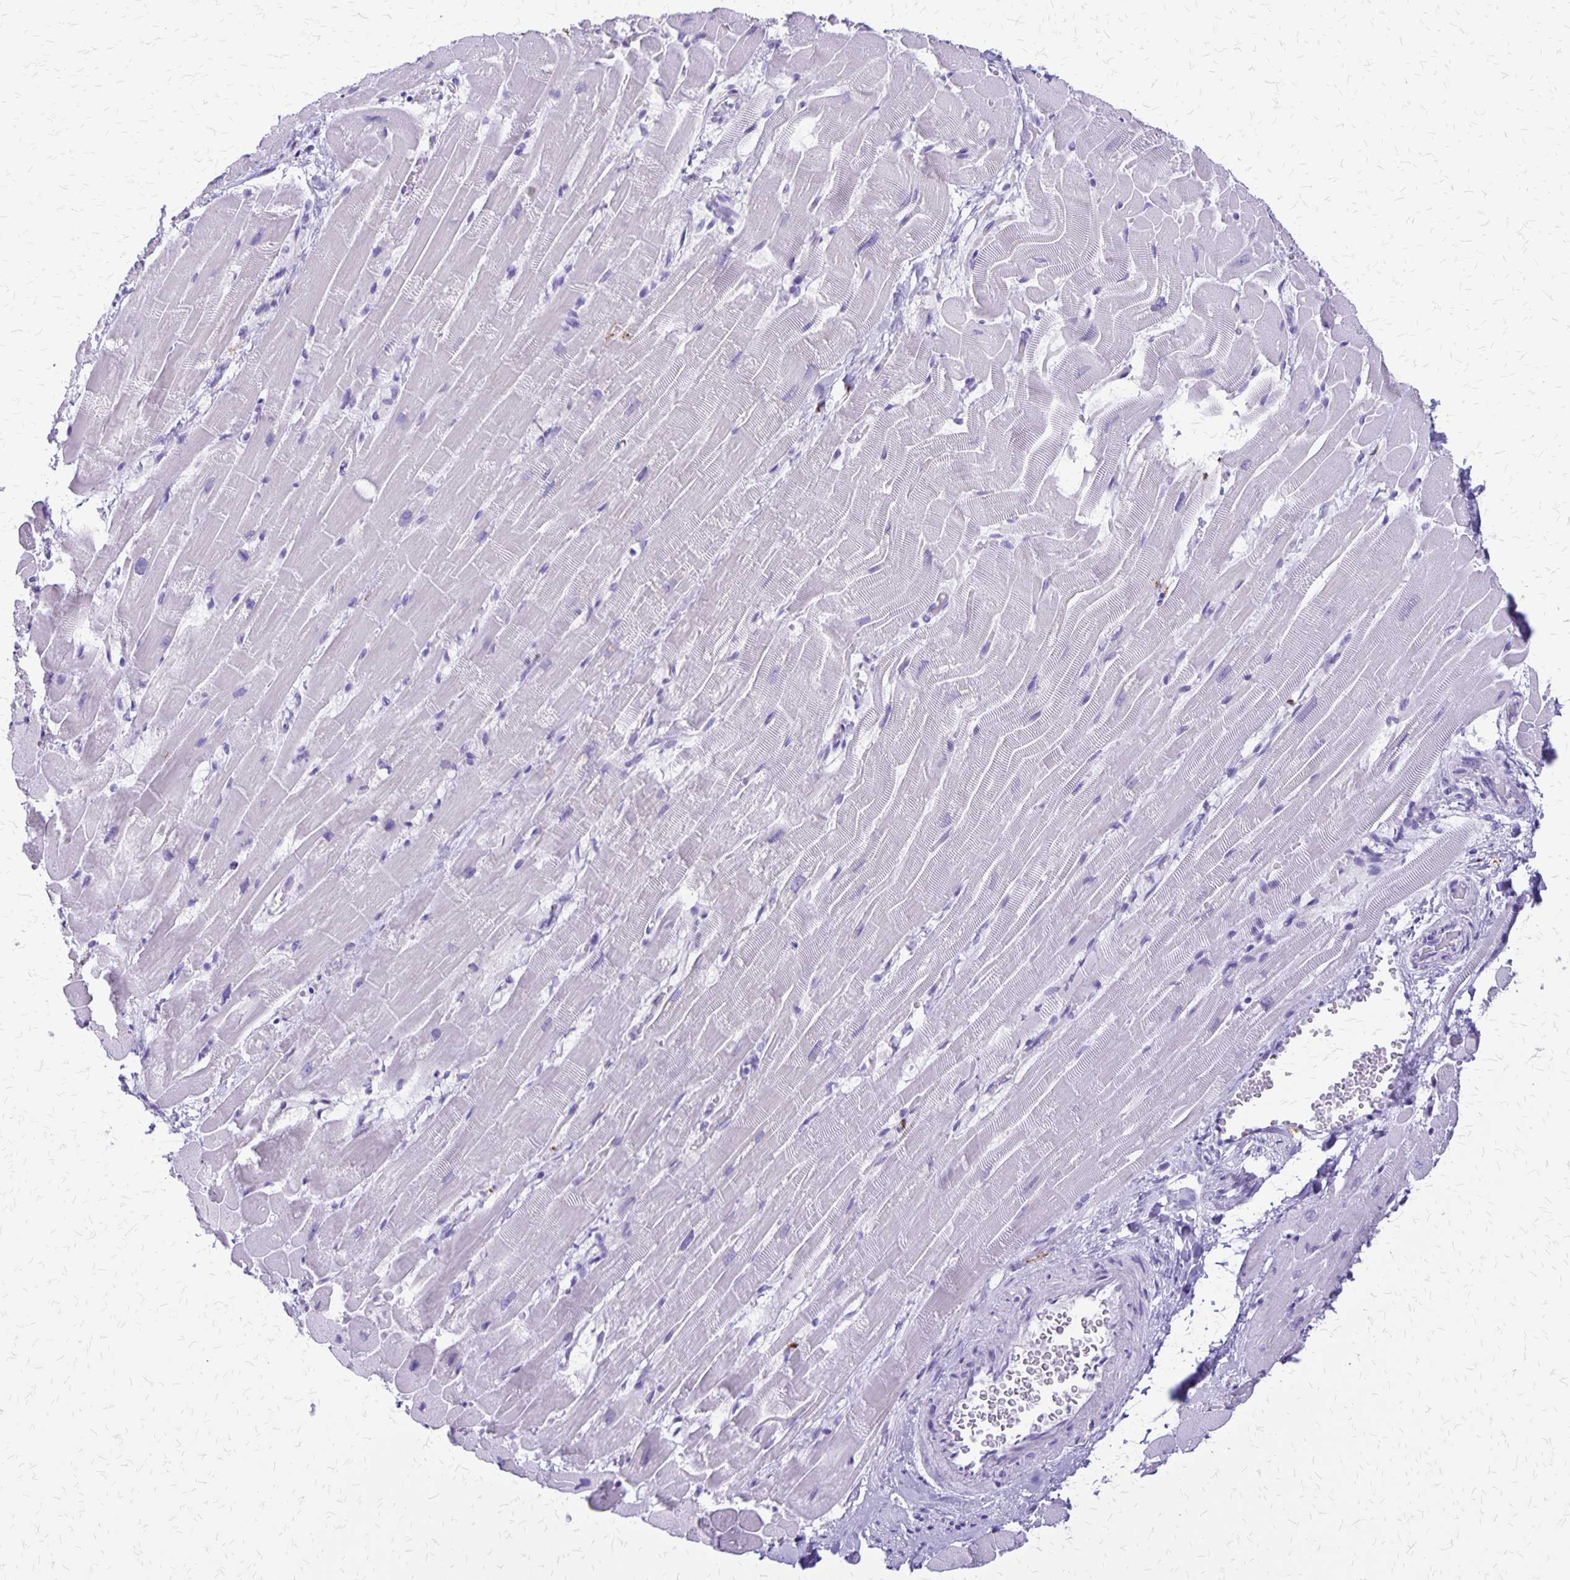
{"staining": {"intensity": "negative", "quantity": "none", "location": "none"}, "tissue": "heart muscle", "cell_type": "Cardiomyocytes", "image_type": "normal", "snomed": [{"axis": "morphology", "description": "Normal tissue, NOS"}, {"axis": "topography", "description": "Heart"}], "caption": "Immunohistochemical staining of normal heart muscle shows no significant staining in cardiomyocytes.", "gene": "SLC13A2", "patient": {"sex": "male", "age": 37}}